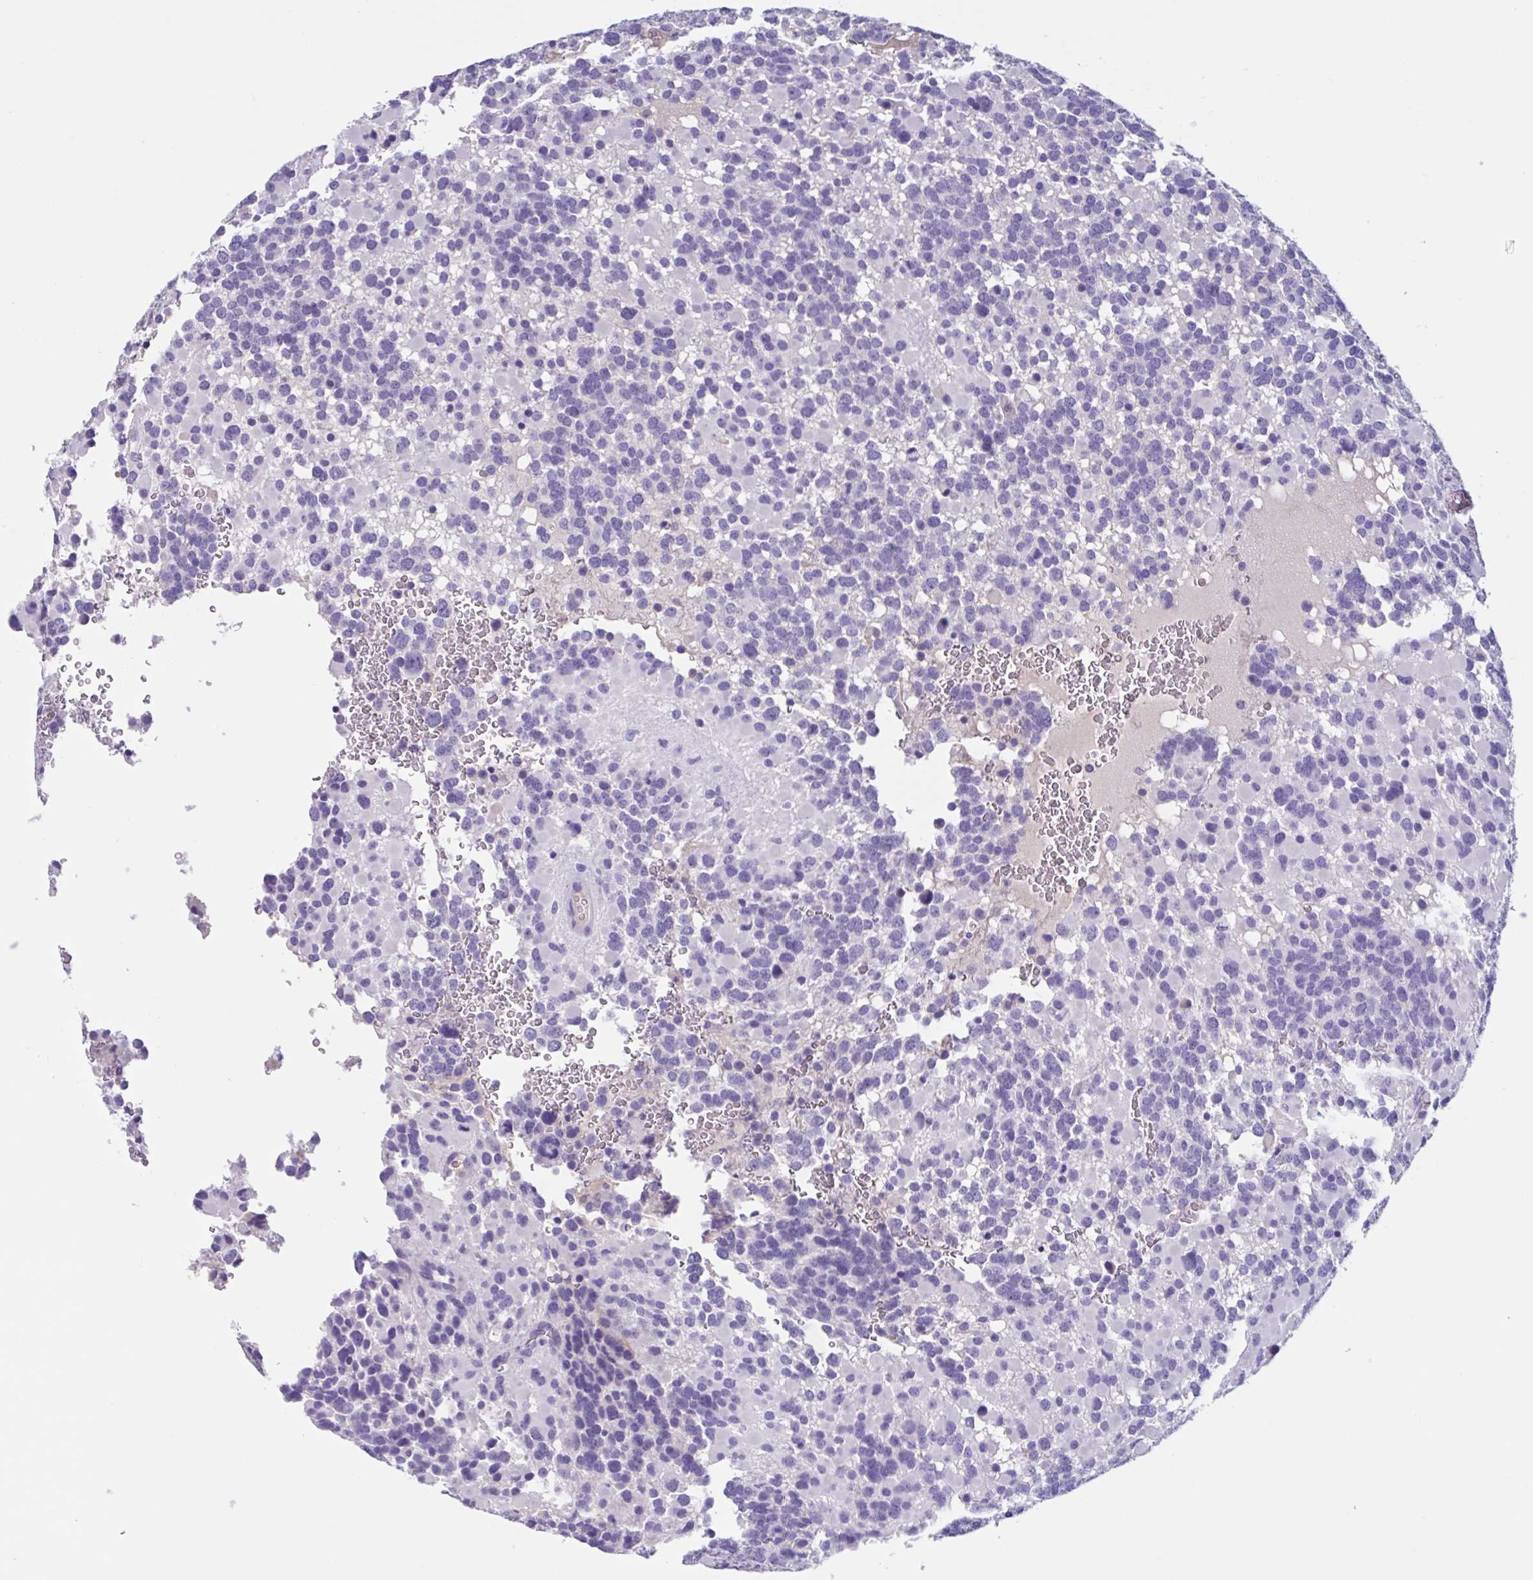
{"staining": {"intensity": "negative", "quantity": "none", "location": "none"}, "tissue": "glioma", "cell_type": "Tumor cells", "image_type": "cancer", "snomed": [{"axis": "morphology", "description": "Glioma, malignant, High grade"}, {"axis": "topography", "description": "Brain"}], "caption": "Photomicrograph shows no protein positivity in tumor cells of high-grade glioma (malignant) tissue. The staining is performed using DAB (3,3'-diaminobenzidine) brown chromogen with nuclei counter-stained in using hematoxylin.", "gene": "USP35", "patient": {"sex": "female", "age": 40}}